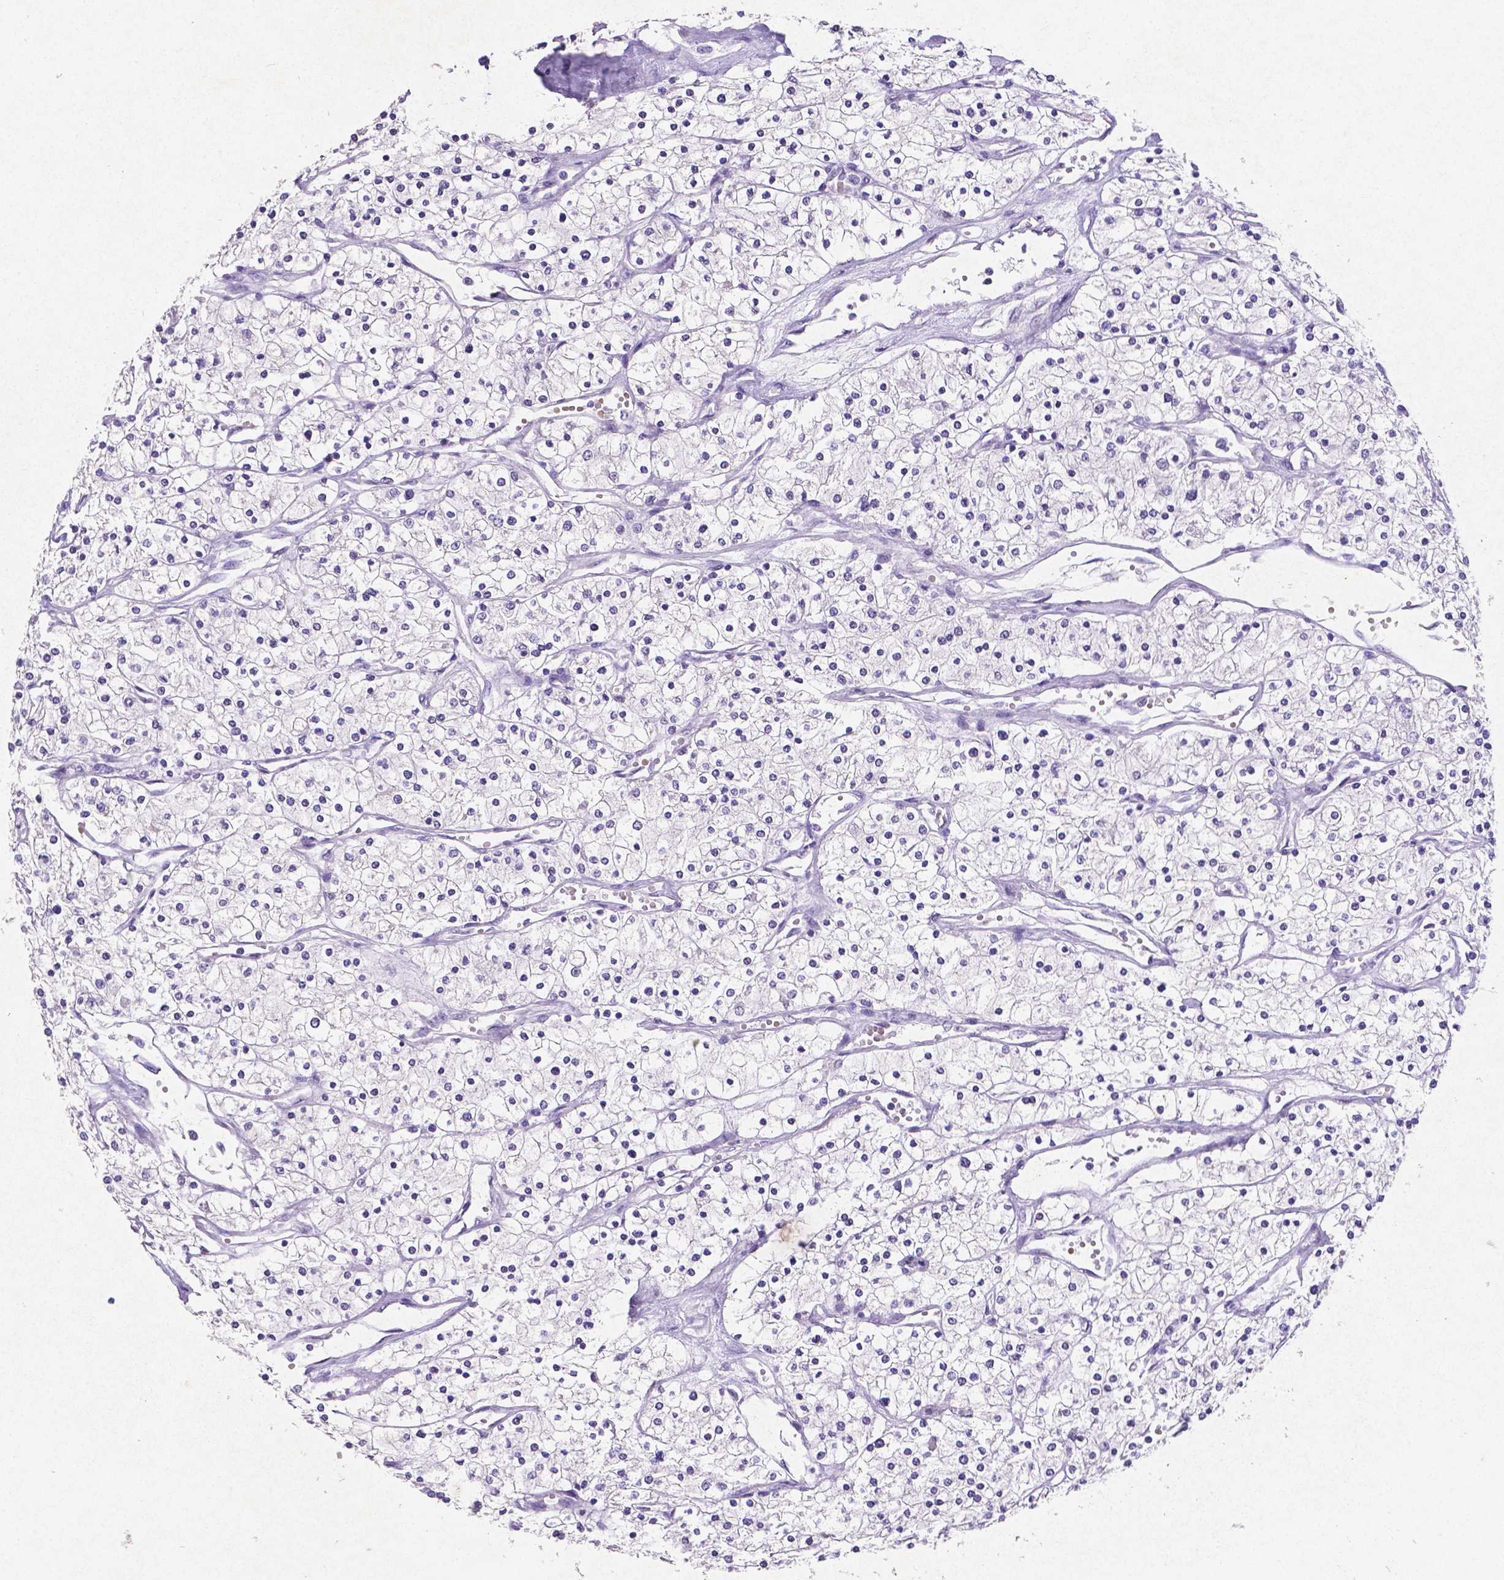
{"staining": {"intensity": "negative", "quantity": "none", "location": "none"}, "tissue": "renal cancer", "cell_type": "Tumor cells", "image_type": "cancer", "snomed": [{"axis": "morphology", "description": "Adenocarcinoma, NOS"}, {"axis": "topography", "description": "Kidney"}], "caption": "This is a photomicrograph of immunohistochemistry (IHC) staining of renal cancer (adenocarcinoma), which shows no staining in tumor cells.", "gene": "SATB2", "patient": {"sex": "male", "age": 80}}